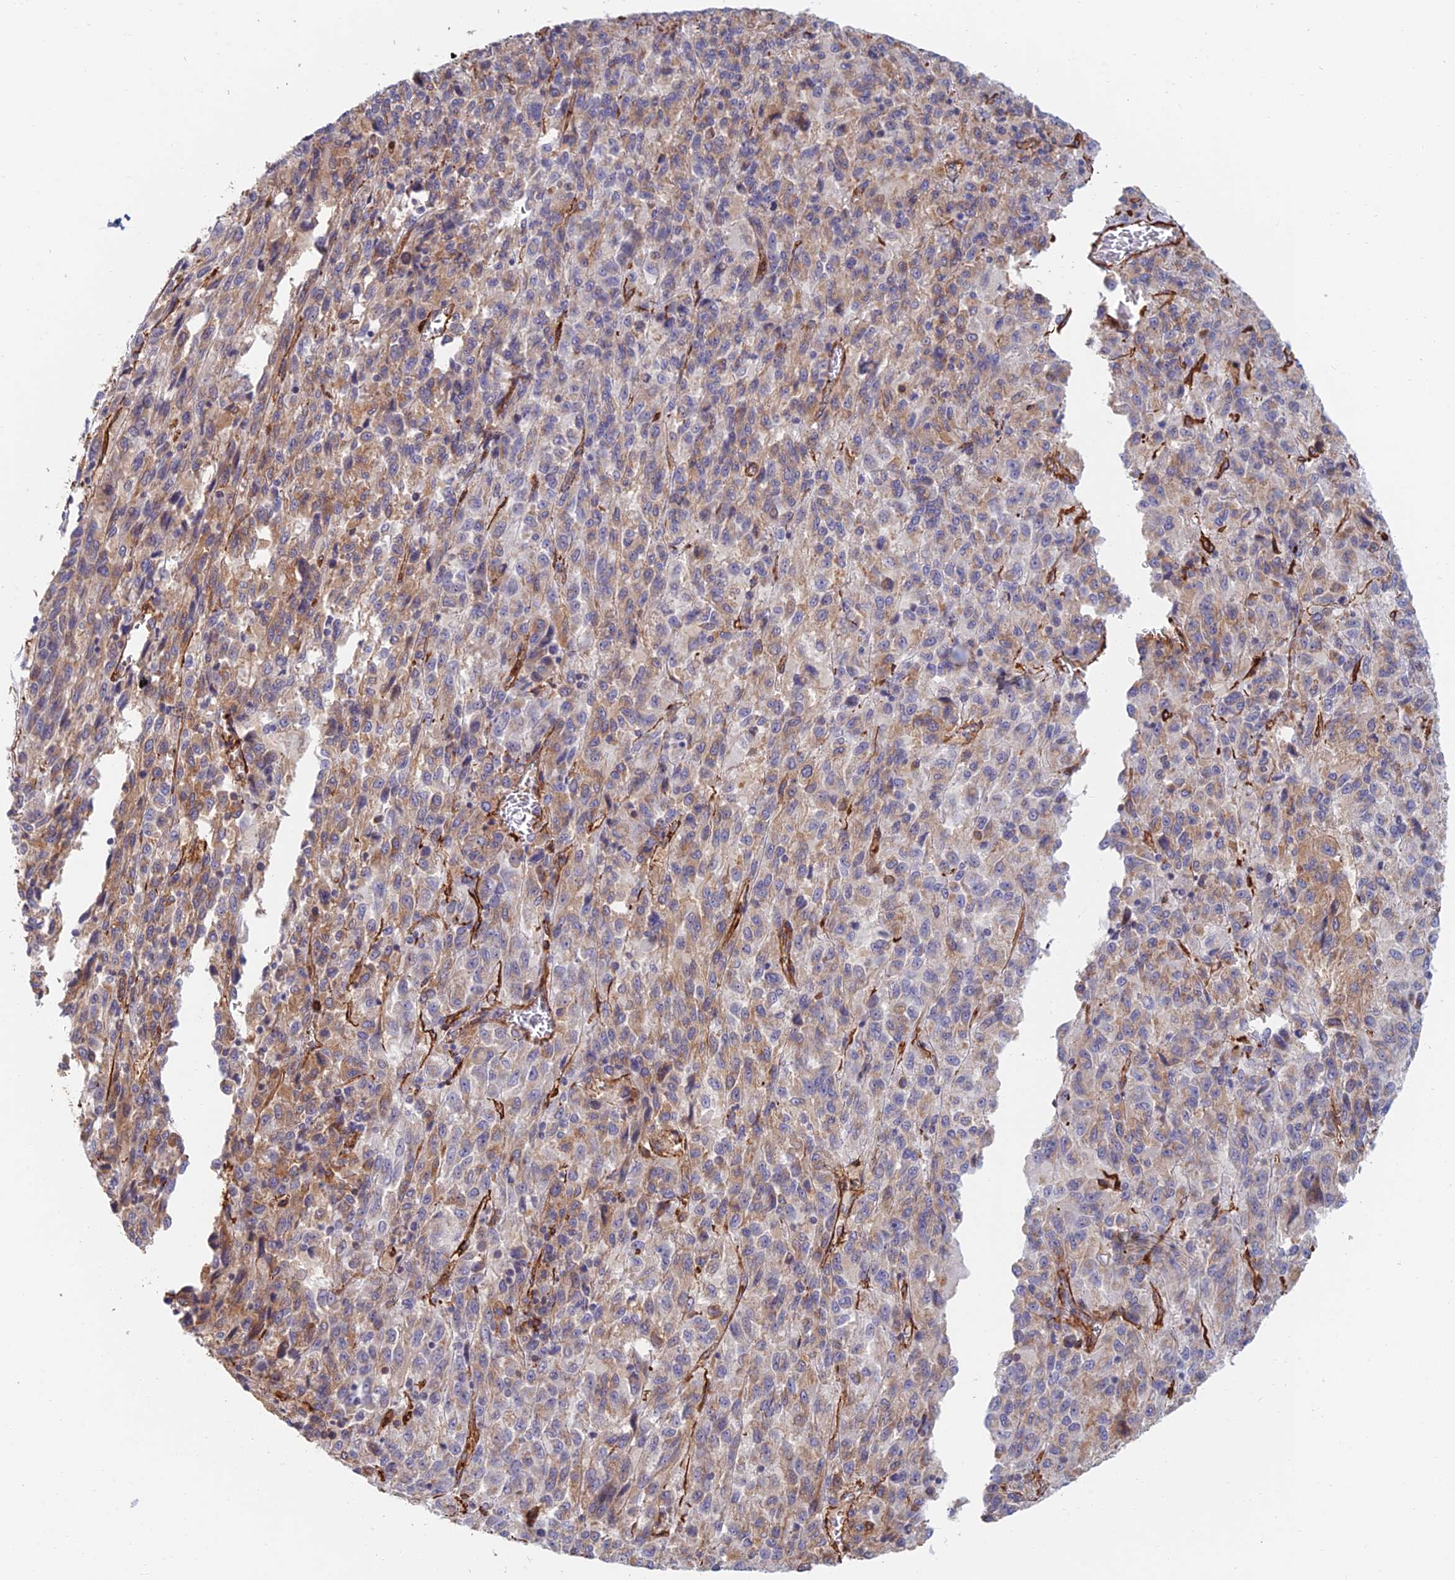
{"staining": {"intensity": "moderate", "quantity": "<25%", "location": "cytoplasmic/membranous"}, "tissue": "melanoma", "cell_type": "Tumor cells", "image_type": "cancer", "snomed": [{"axis": "morphology", "description": "Malignant melanoma, Metastatic site"}, {"axis": "topography", "description": "Lung"}], "caption": "High-magnification brightfield microscopy of melanoma stained with DAB (3,3'-diaminobenzidine) (brown) and counterstained with hematoxylin (blue). tumor cells exhibit moderate cytoplasmic/membranous staining is appreciated in about<25% of cells.", "gene": "PAK4", "patient": {"sex": "male", "age": 64}}